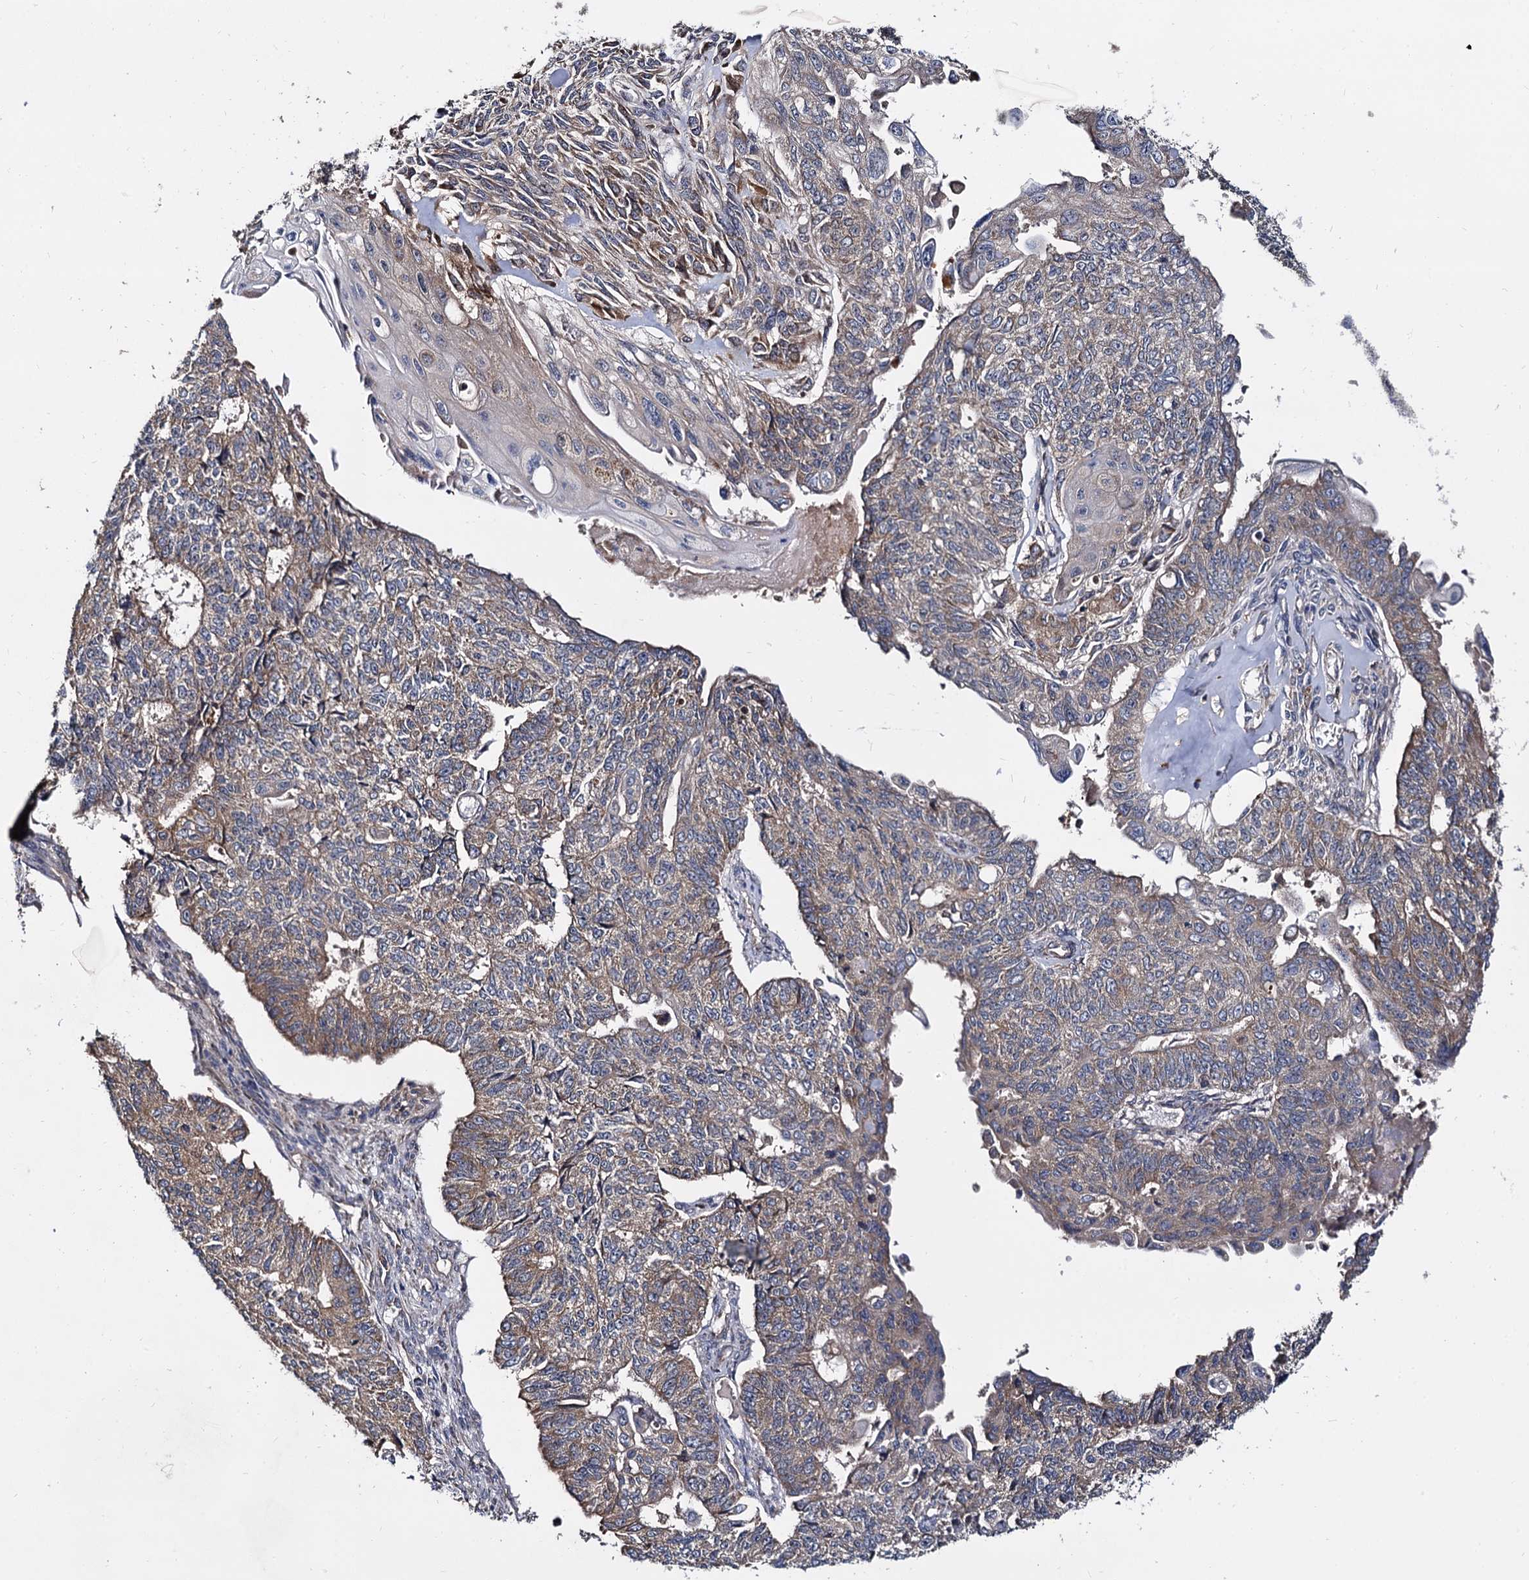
{"staining": {"intensity": "weak", "quantity": ">75%", "location": "cytoplasmic/membranous"}, "tissue": "endometrial cancer", "cell_type": "Tumor cells", "image_type": "cancer", "snomed": [{"axis": "morphology", "description": "Adenocarcinoma, NOS"}, {"axis": "topography", "description": "Endometrium"}], "caption": "Weak cytoplasmic/membranous protein staining is appreciated in about >75% of tumor cells in endometrial cancer (adenocarcinoma). The staining was performed using DAB (3,3'-diaminobenzidine), with brown indicating positive protein expression. Nuclei are stained blue with hematoxylin.", "gene": "WWC3", "patient": {"sex": "female", "age": 32}}